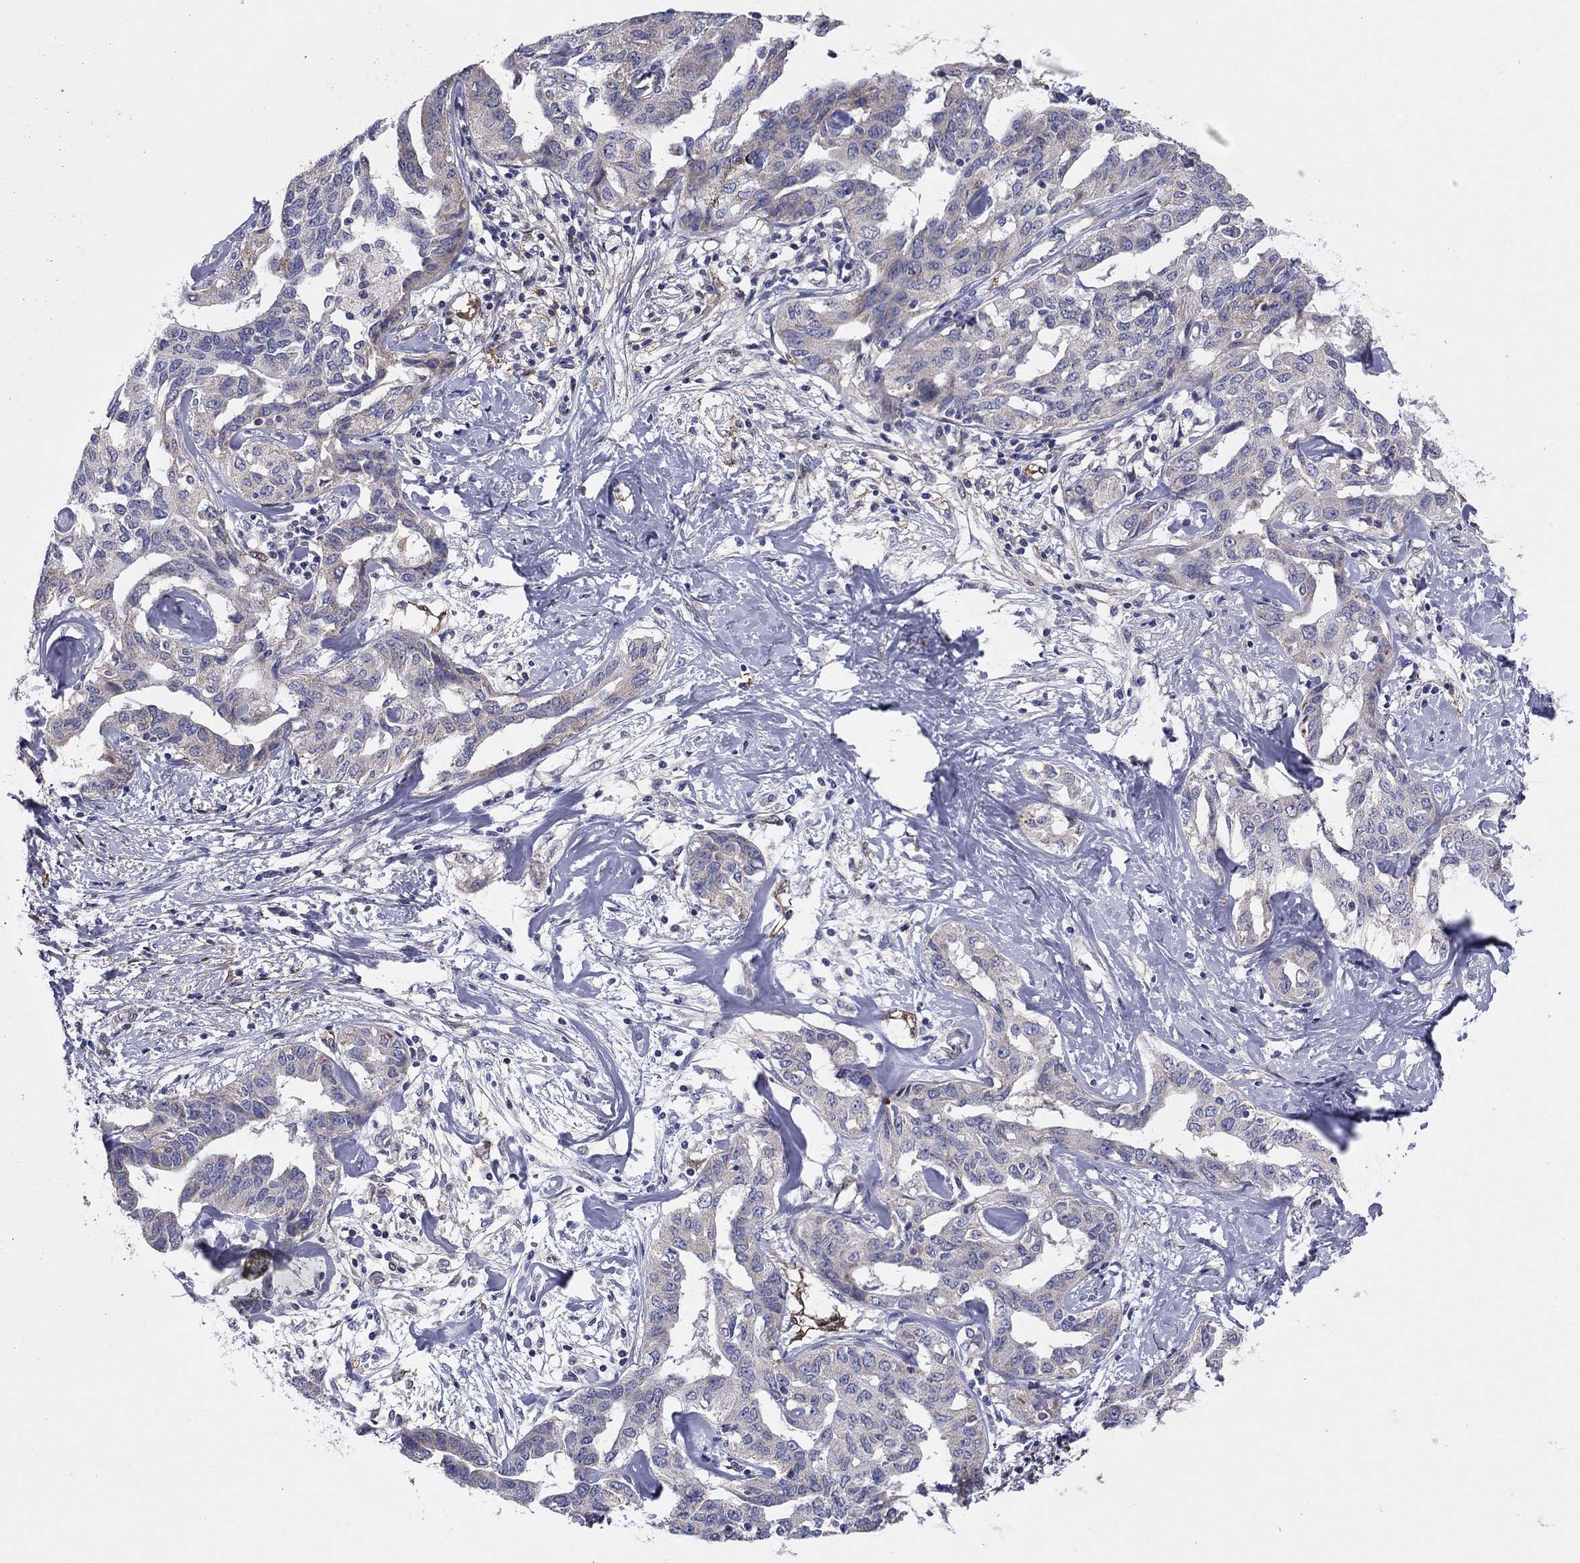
{"staining": {"intensity": "negative", "quantity": "none", "location": "none"}, "tissue": "liver cancer", "cell_type": "Tumor cells", "image_type": "cancer", "snomed": [{"axis": "morphology", "description": "Cholangiocarcinoma"}, {"axis": "topography", "description": "Liver"}], "caption": "Micrograph shows no protein positivity in tumor cells of liver cancer tissue.", "gene": "EMP2", "patient": {"sex": "male", "age": 59}}